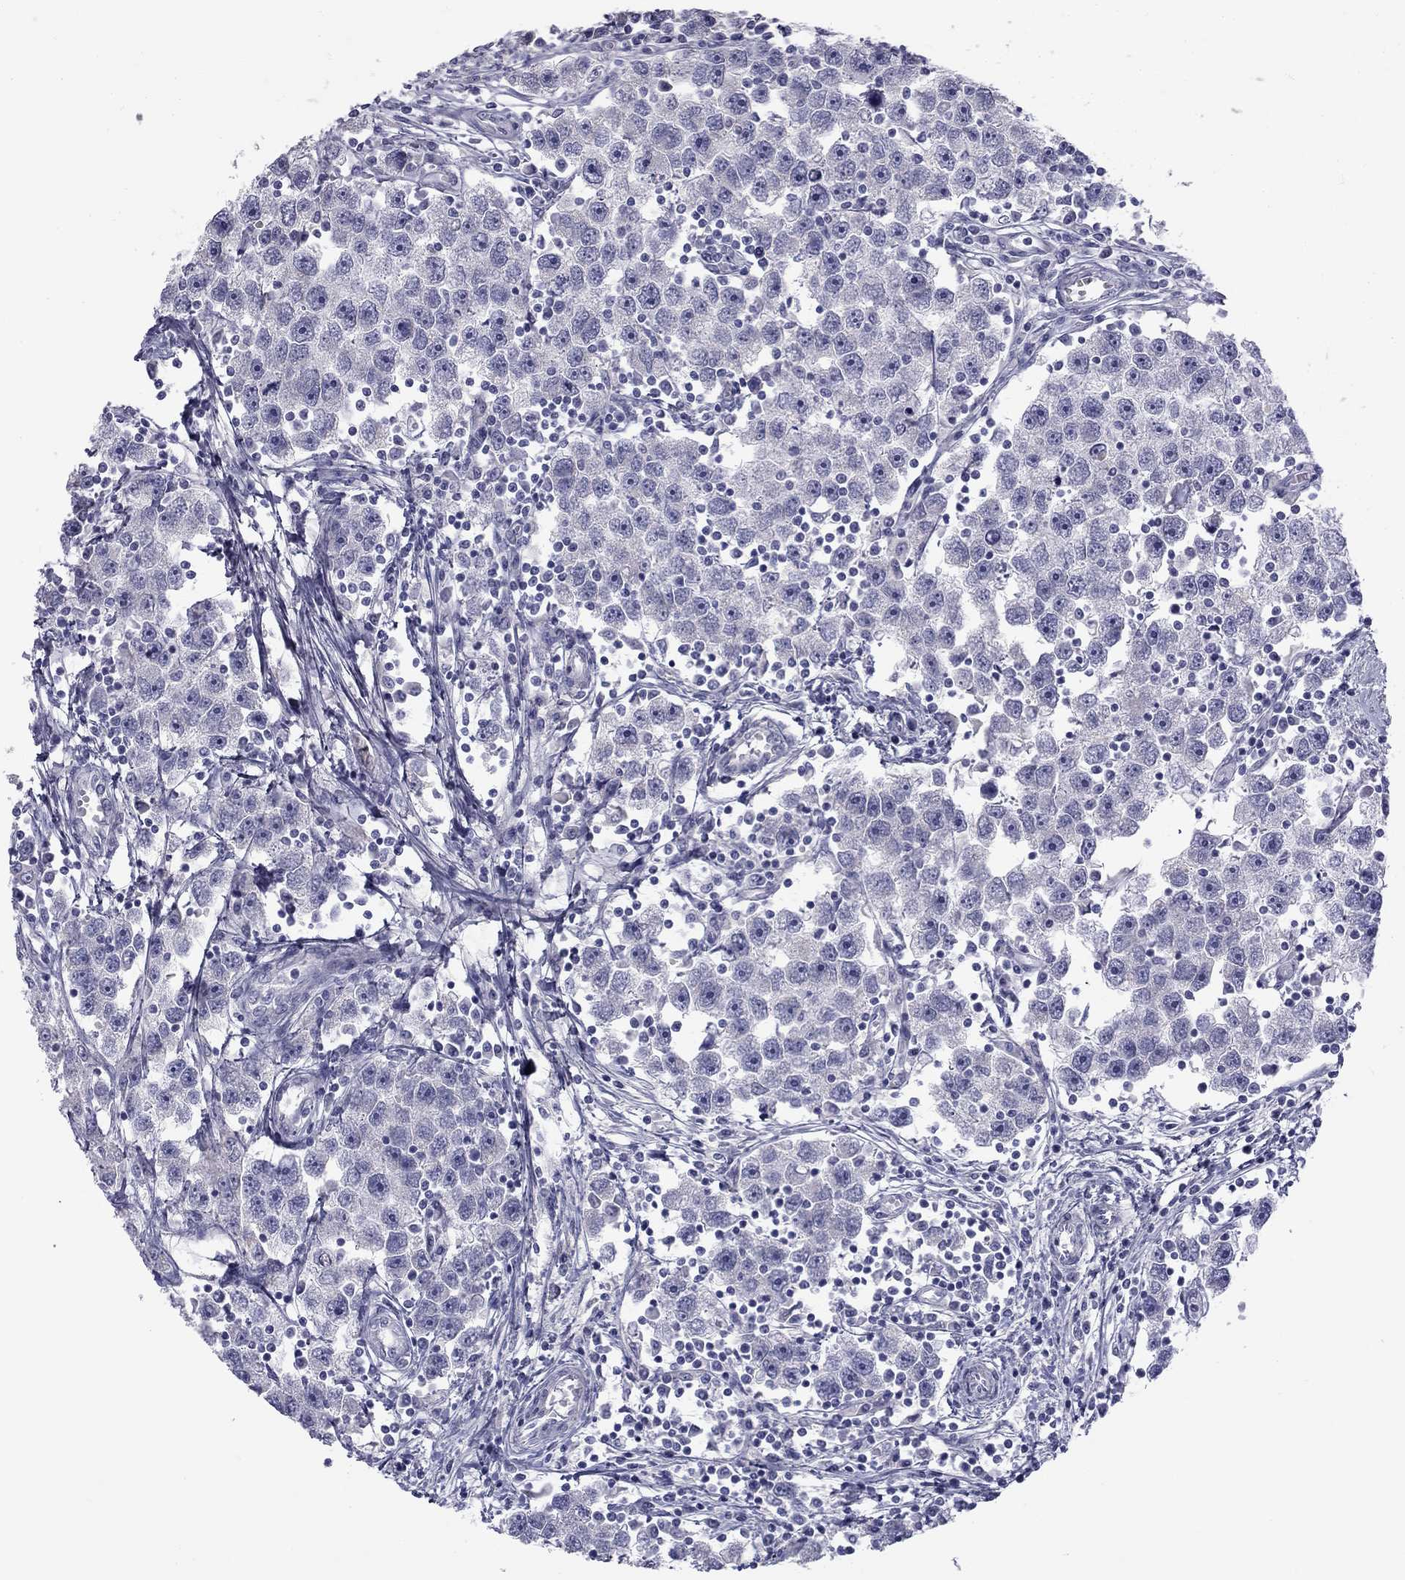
{"staining": {"intensity": "negative", "quantity": "none", "location": "none"}, "tissue": "testis cancer", "cell_type": "Tumor cells", "image_type": "cancer", "snomed": [{"axis": "morphology", "description": "Seminoma, NOS"}, {"axis": "topography", "description": "Testis"}], "caption": "Protein analysis of testis seminoma reveals no significant expression in tumor cells.", "gene": "CLPSL2", "patient": {"sex": "male", "age": 30}}